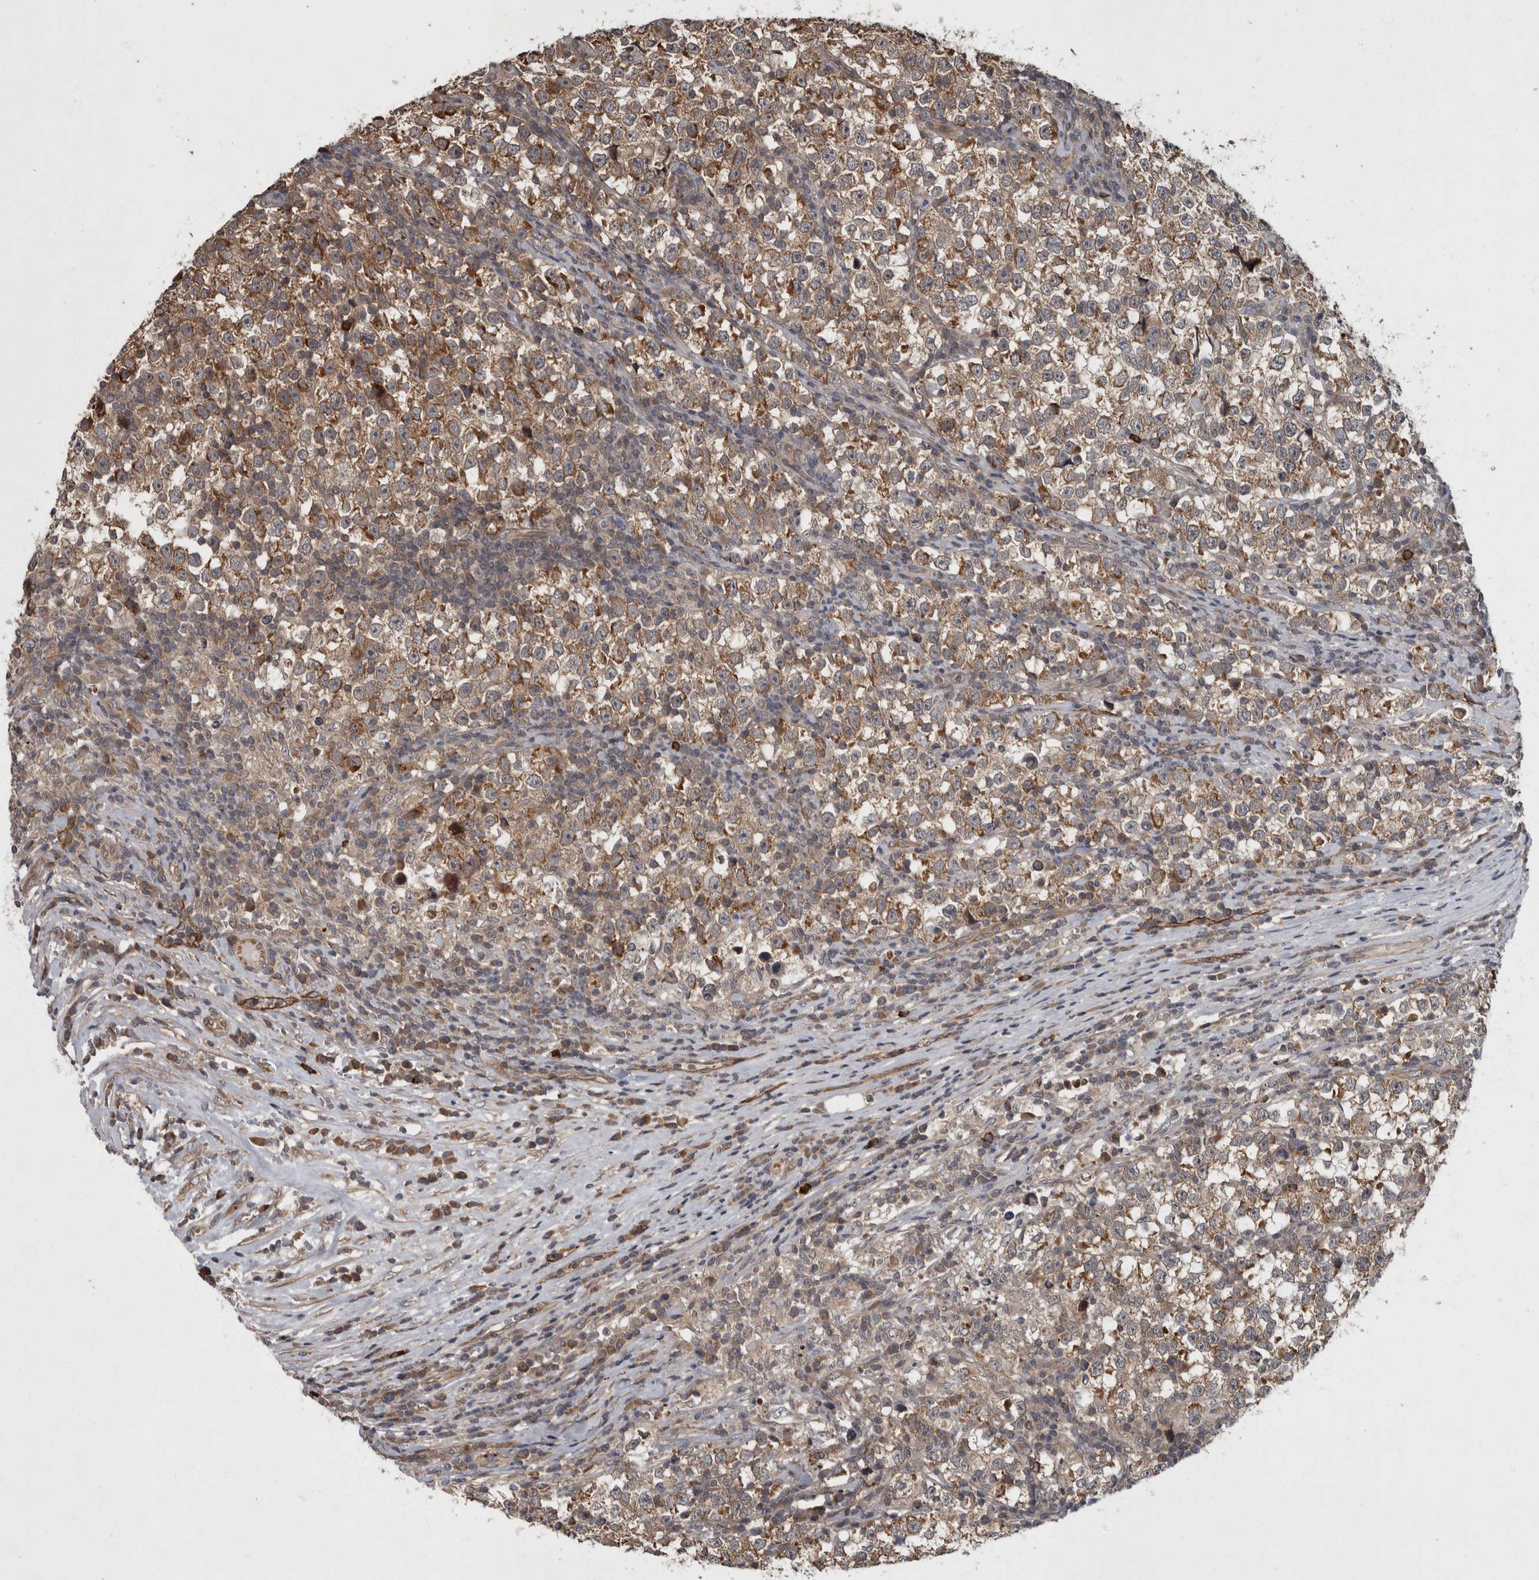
{"staining": {"intensity": "moderate", "quantity": ">75%", "location": "cytoplasmic/membranous"}, "tissue": "testis cancer", "cell_type": "Tumor cells", "image_type": "cancer", "snomed": [{"axis": "morphology", "description": "Normal tissue, NOS"}, {"axis": "morphology", "description": "Seminoma, NOS"}, {"axis": "topography", "description": "Testis"}], "caption": "Protein staining of seminoma (testis) tissue reveals moderate cytoplasmic/membranous staining in about >75% of tumor cells. (DAB IHC, brown staining for protein, blue staining for nuclei).", "gene": "VEGFD", "patient": {"sex": "male", "age": 43}}